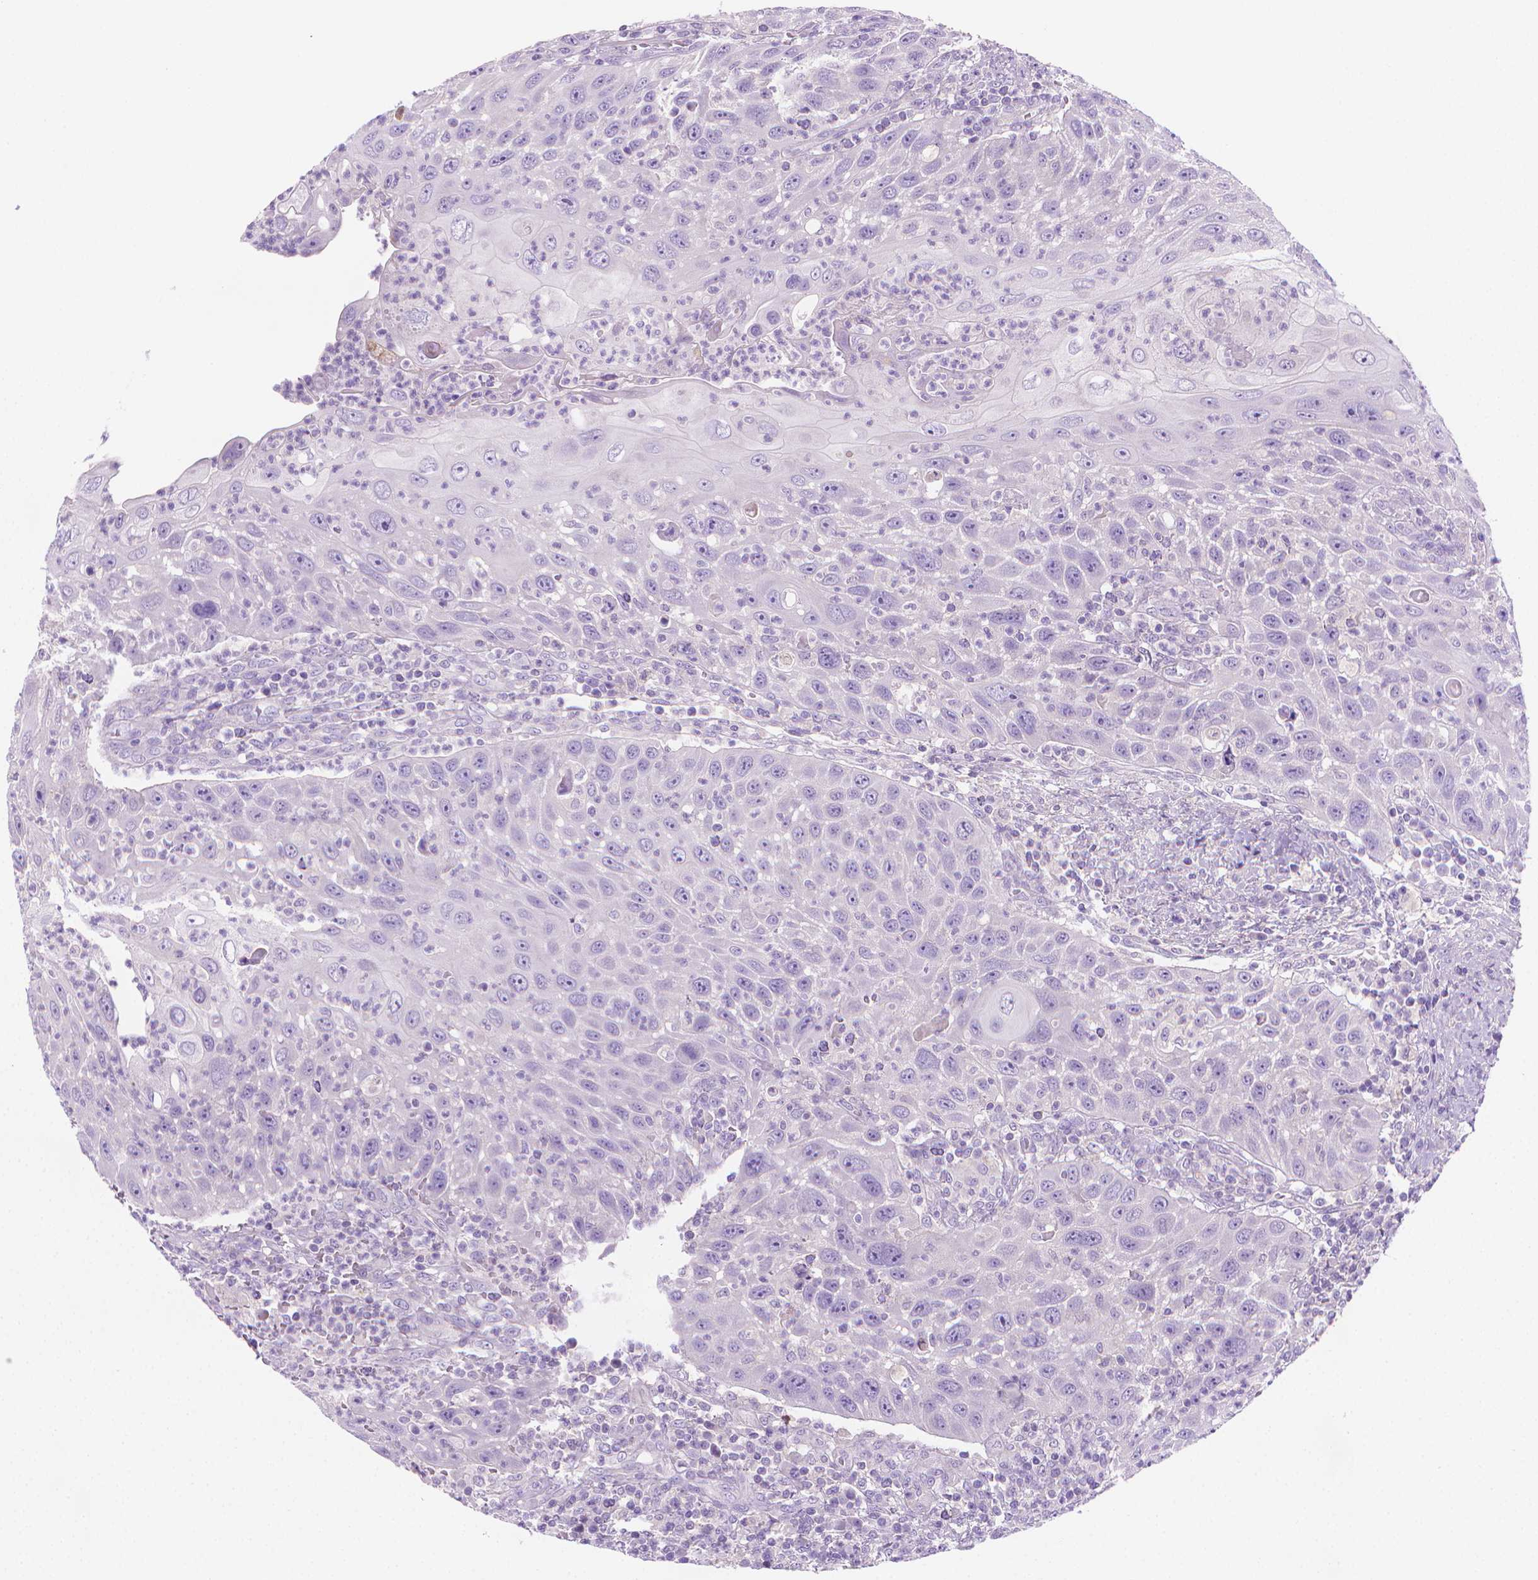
{"staining": {"intensity": "negative", "quantity": "none", "location": "none"}, "tissue": "head and neck cancer", "cell_type": "Tumor cells", "image_type": "cancer", "snomed": [{"axis": "morphology", "description": "Squamous cell carcinoma, NOS"}, {"axis": "topography", "description": "Head-Neck"}], "caption": "A micrograph of squamous cell carcinoma (head and neck) stained for a protein reveals no brown staining in tumor cells.", "gene": "FASN", "patient": {"sex": "male", "age": 69}}